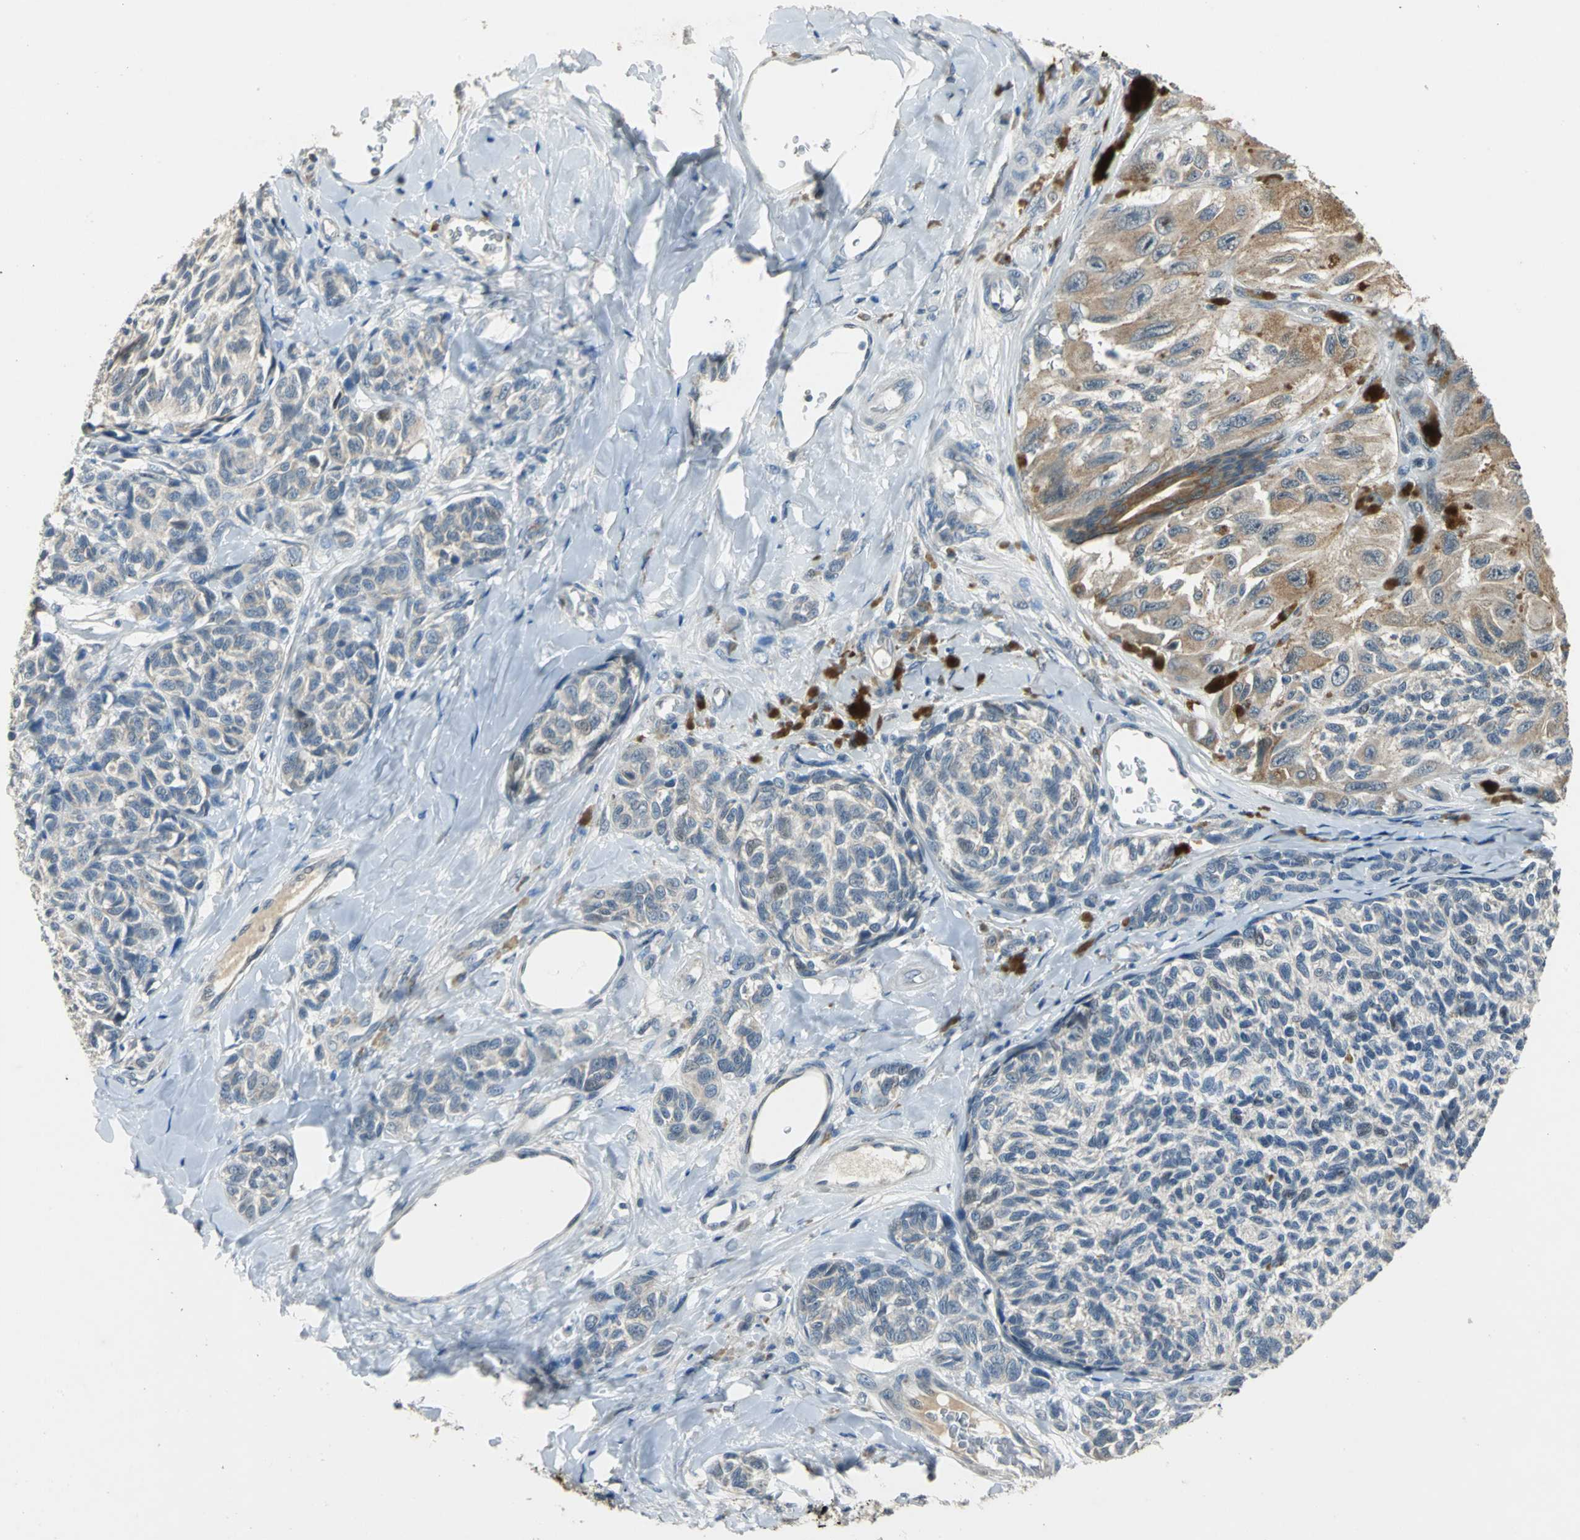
{"staining": {"intensity": "moderate", "quantity": "25%-75%", "location": "cytoplasmic/membranous"}, "tissue": "melanoma", "cell_type": "Tumor cells", "image_type": "cancer", "snomed": [{"axis": "morphology", "description": "Malignant melanoma, NOS"}, {"axis": "topography", "description": "Skin"}], "caption": "Melanoma stained with DAB (3,3'-diaminobenzidine) immunohistochemistry displays medium levels of moderate cytoplasmic/membranous expression in approximately 25%-75% of tumor cells.", "gene": "JADE3", "patient": {"sex": "female", "age": 73}}